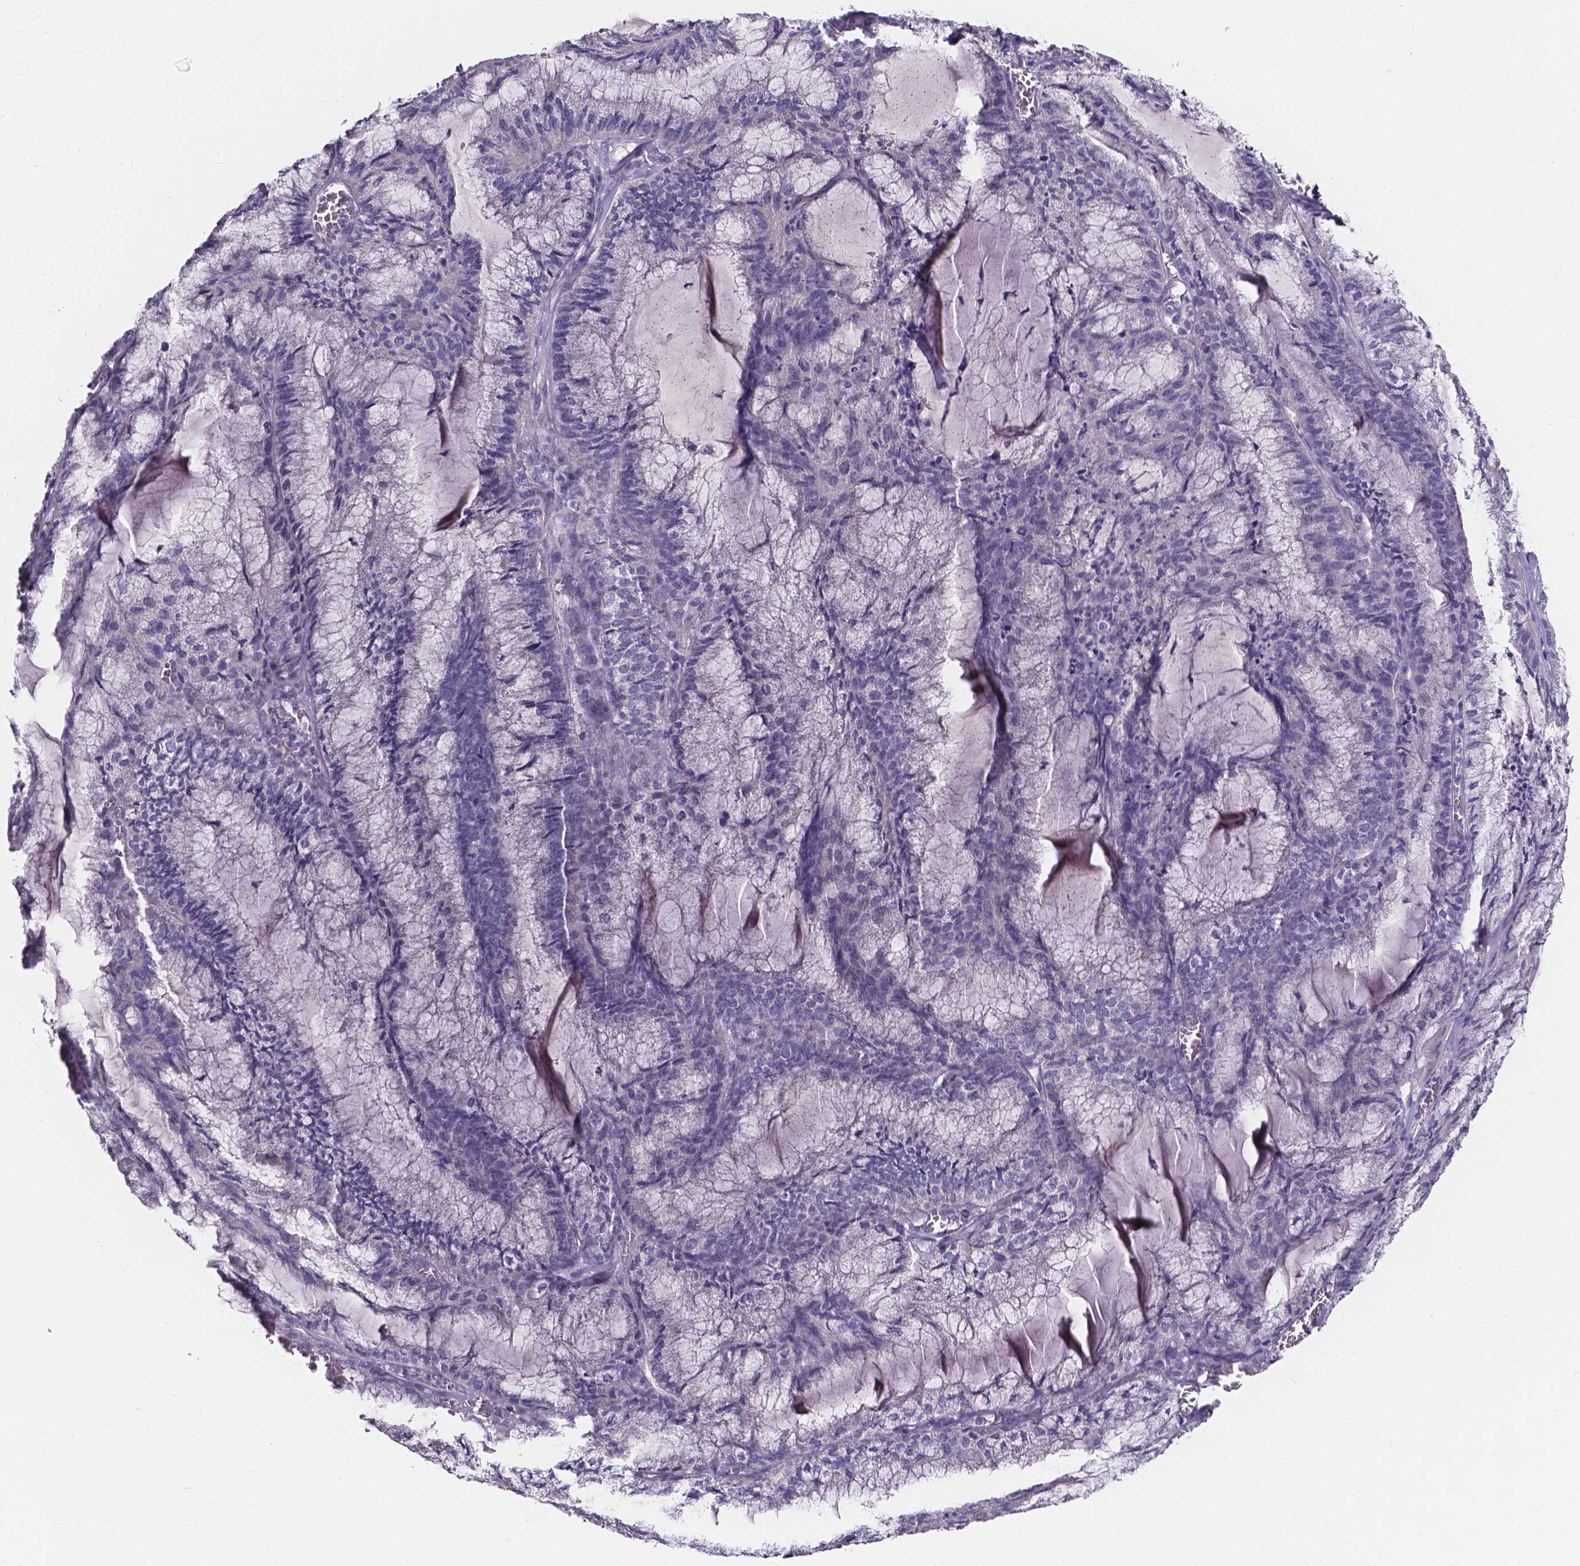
{"staining": {"intensity": "negative", "quantity": "none", "location": "none"}, "tissue": "endometrial cancer", "cell_type": "Tumor cells", "image_type": "cancer", "snomed": [{"axis": "morphology", "description": "Carcinoma, NOS"}, {"axis": "topography", "description": "Endometrium"}], "caption": "The IHC histopathology image has no significant positivity in tumor cells of endometrial cancer (carcinoma) tissue. (DAB immunohistochemistry with hematoxylin counter stain).", "gene": "SPOCD1", "patient": {"sex": "female", "age": 62}}